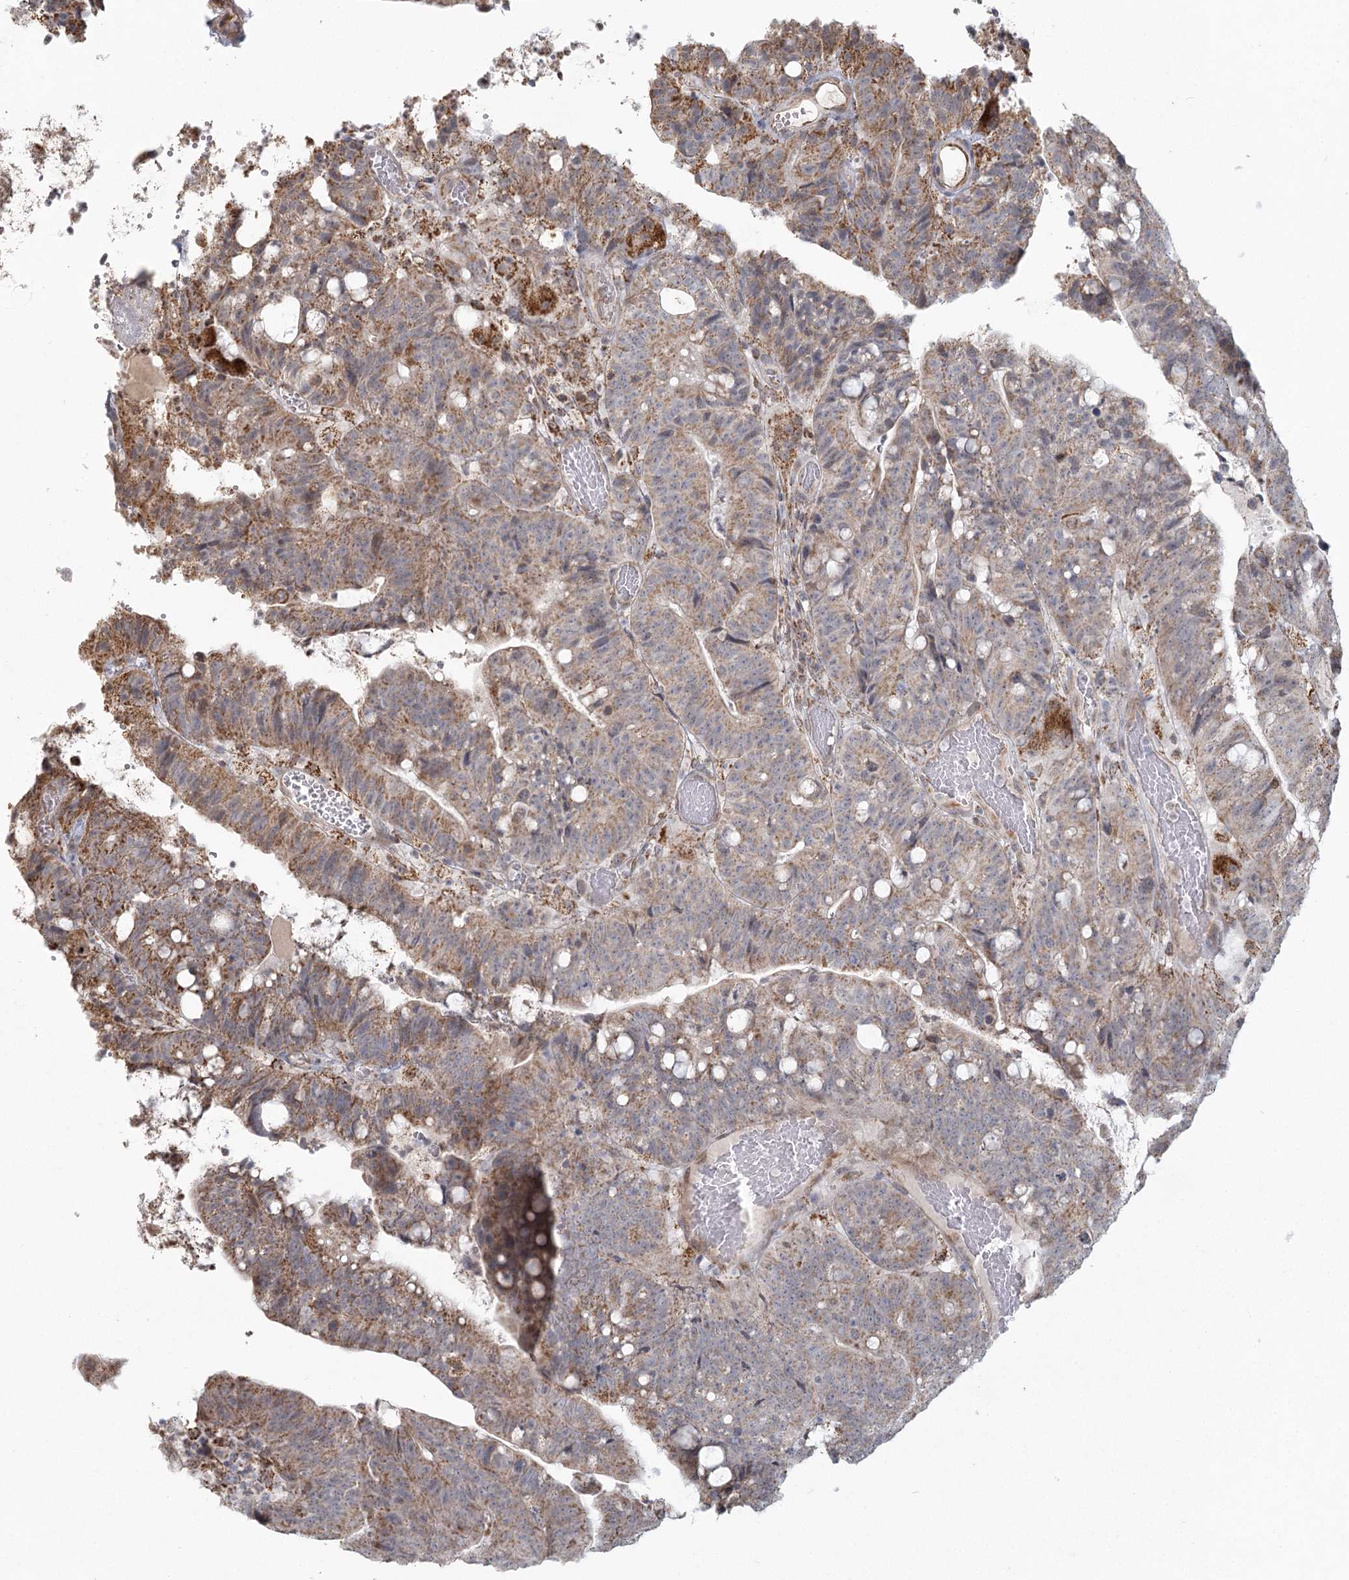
{"staining": {"intensity": "moderate", "quantity": ">75%", "location": "cytoplasmic/membranous"}, "tissue": "colorectal cancer", "cell_type": "Tumor cells", "image_type": "cancer", "snomed": [{"axis": "morphology", "description": "Adenocarcinoma, NOS"}, {"axis": "topography", "description": "Colon"}], "caption": "A high-resolution micrograph shows immunohistochemistry staining of colorectal adenocarcinoma, which shows moderate cytoplasmic/membranous expression in approximately >75% of tumor cells.", "gene": "LACTB", "patient": {"sex": "female", "age": 66}}